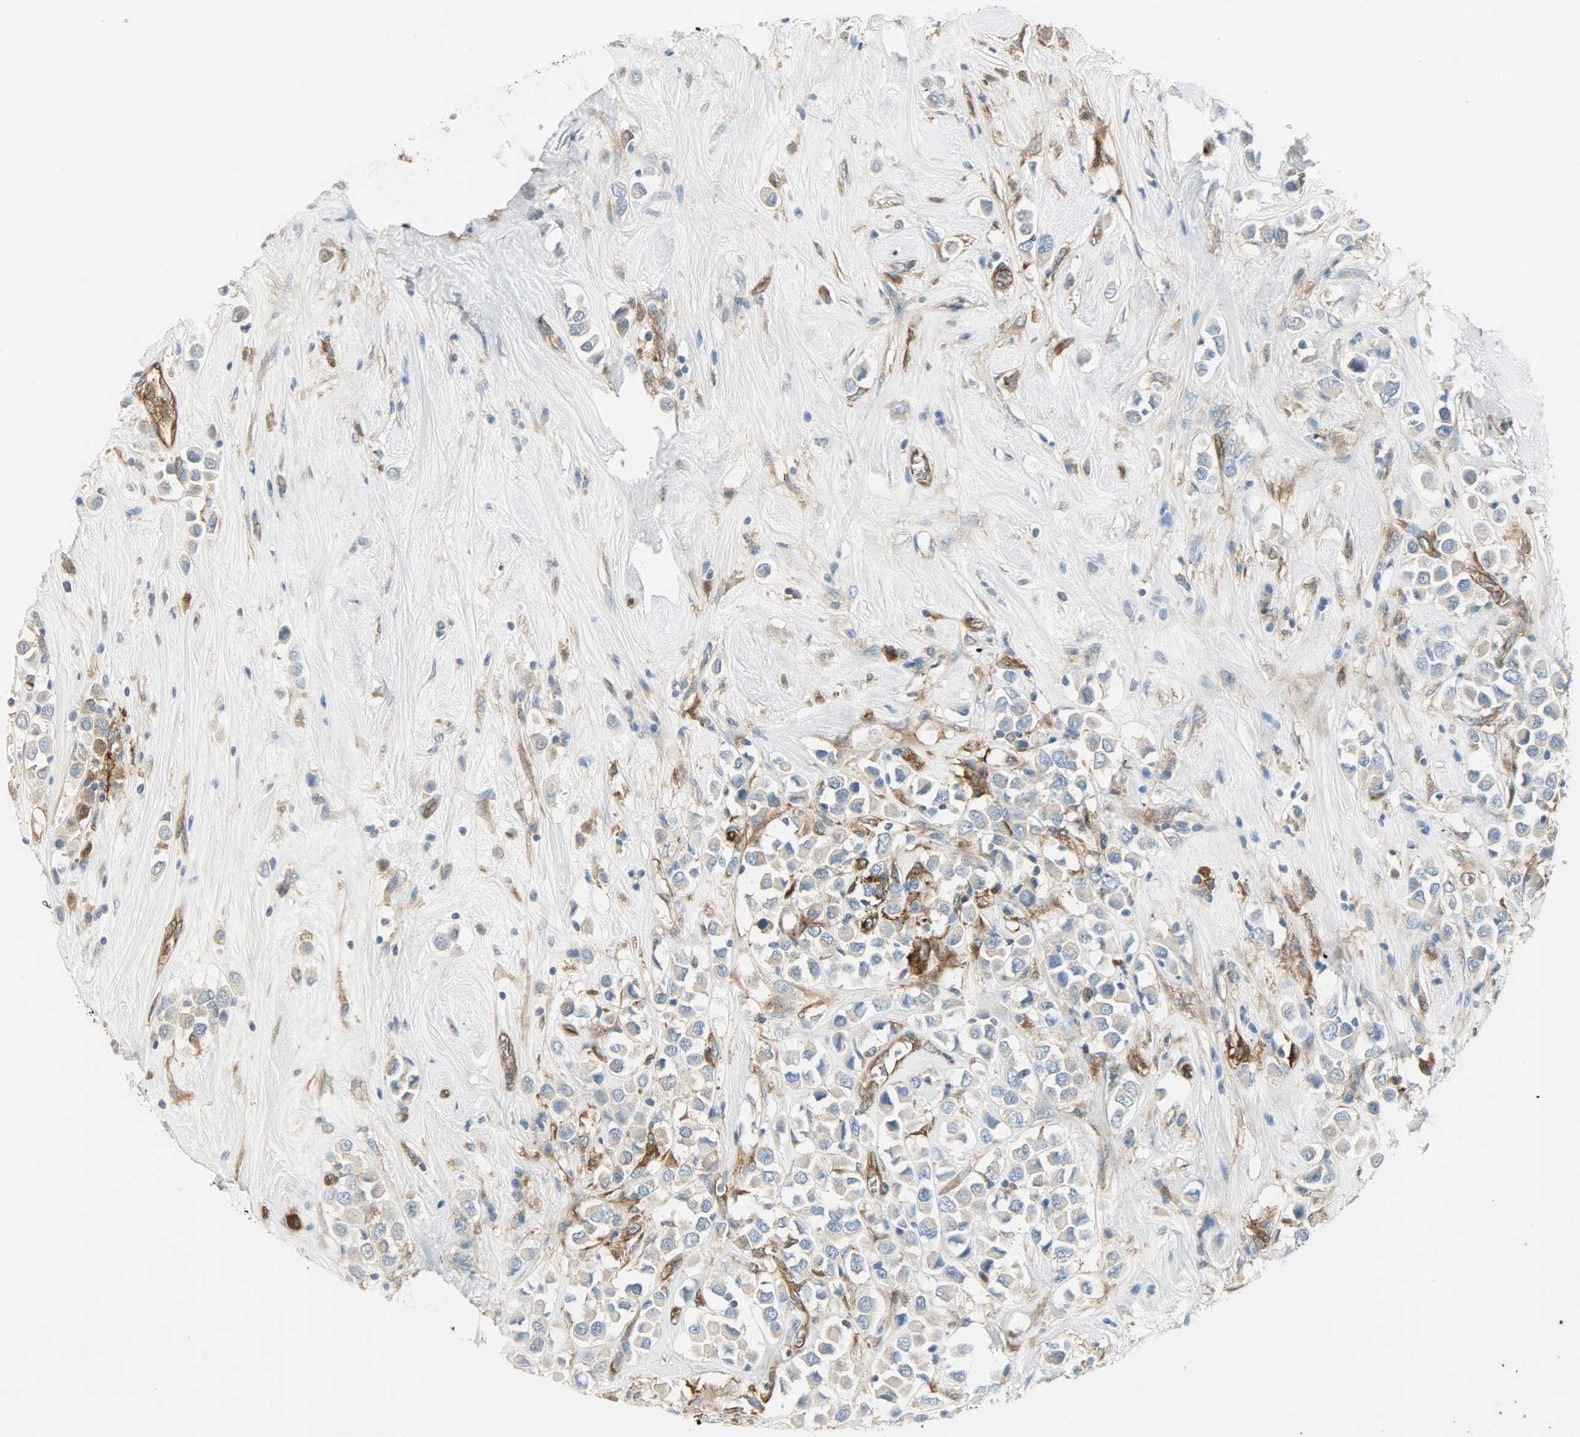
{"staining": {"intensity": "weak", "quantity": ">75%", "location": "cytoplasmic/membranous"}, "tissue": "breast cancer", "cell_type": "Tumor cells", "image_type": "cancer", "snomed": [{"axis": "morphology", "description": "Duct carcinoma"}, {"axis": "topography", "description": "Breast"}], "caption": "Human breast cancer stained with a brown dye exhibits weak cytoplasmic/membranous positive positivity in about >75% of tumor cells.", "gene": "WARS1", "patient": {"sex": "female", "age": 61}}